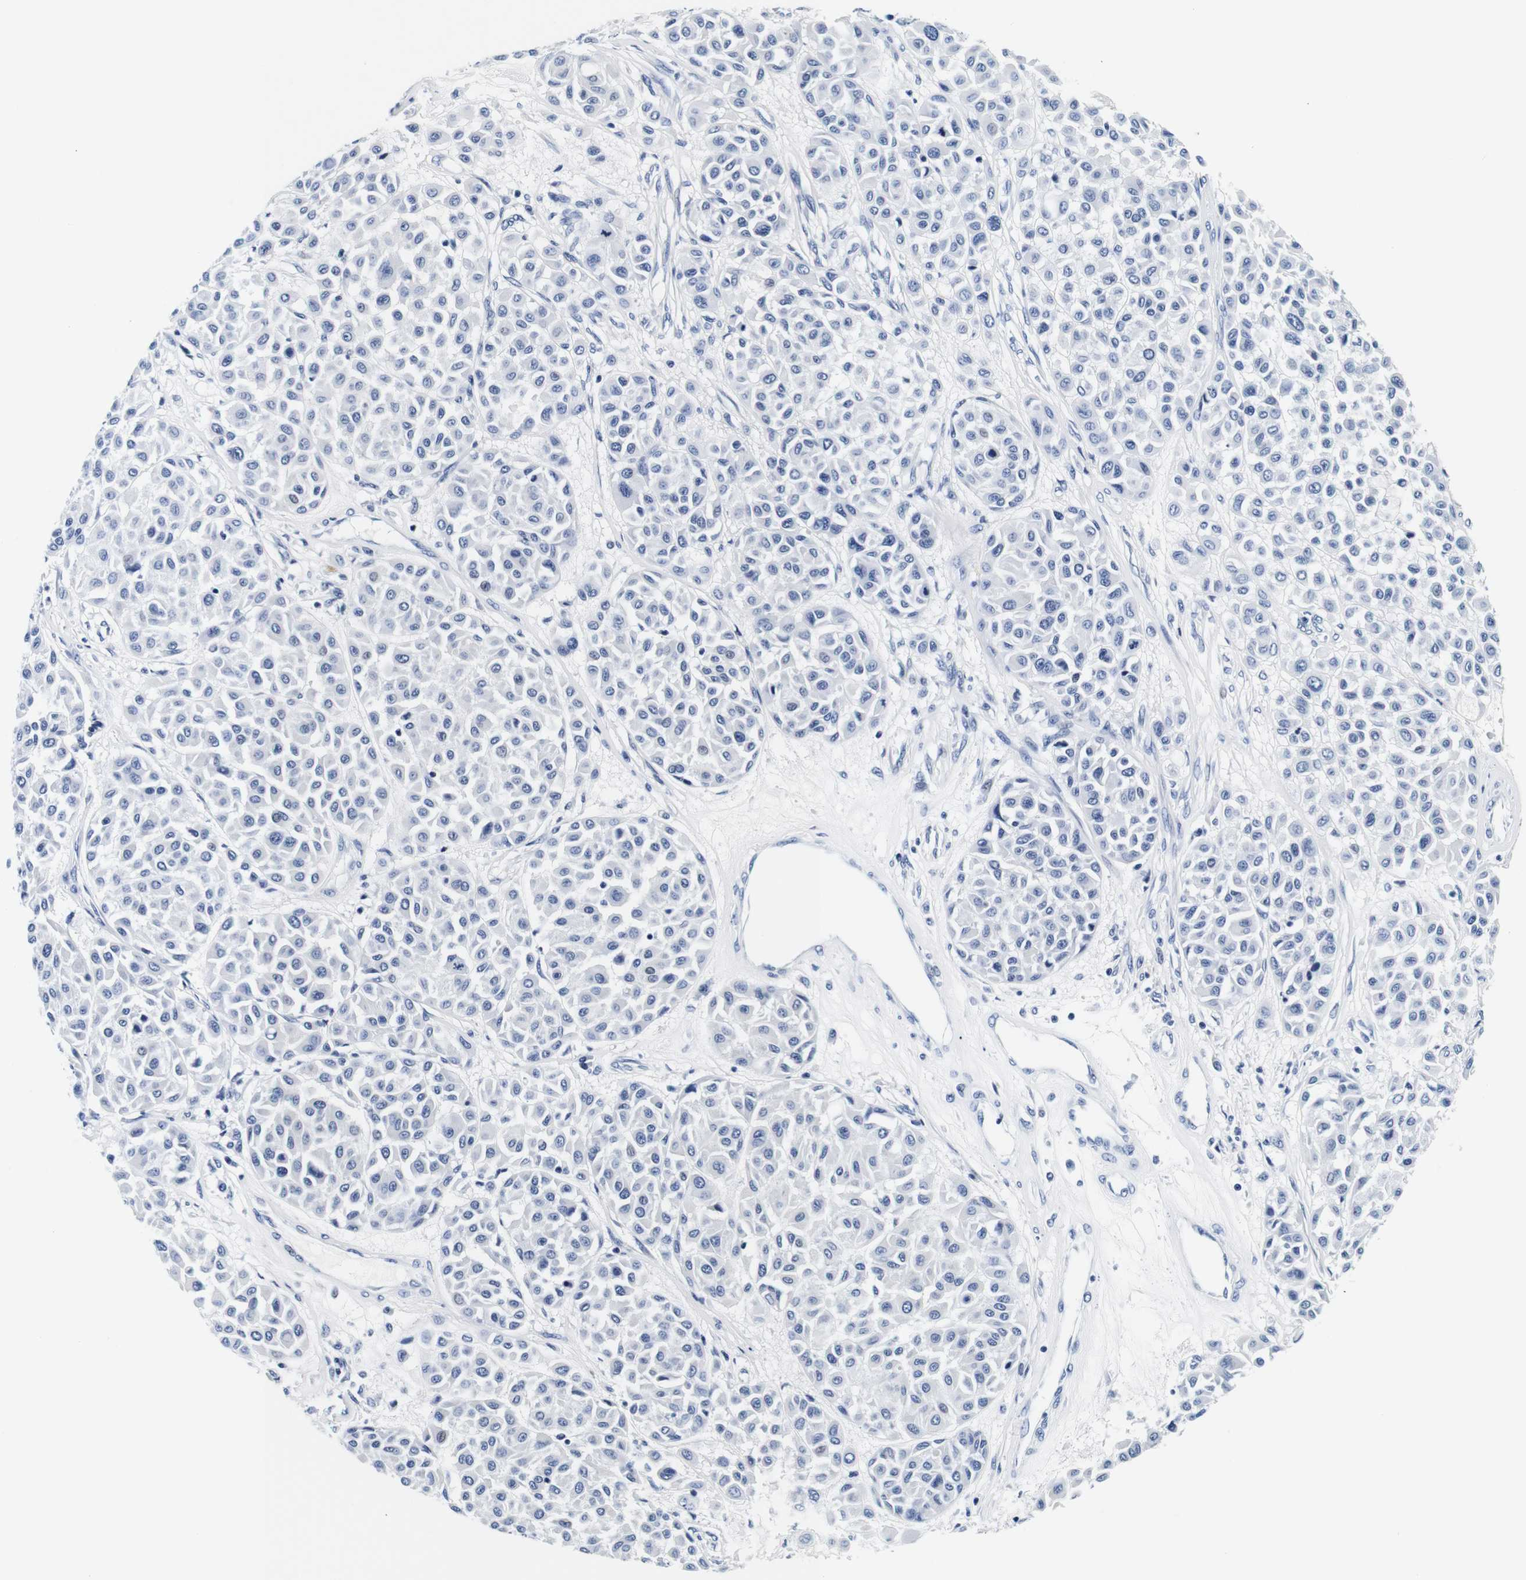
{"staining": {"intensity": "negative", "quantity": "none", "location": "none"}, "tissue": "melanoma", "cell_type": "Tumor cells", "image_type": "cancer", "snomed": [{"axis": "morphology", "description": "Malignant melanoma, Metastatic site"}, {"axis": "topography", "description": "Soft tissue"}], "caption": "IHC micrograph of neoplastic tissue: malignant melanoma (metastatic site) stained with DAB (3,3'-diaminobenzidine) exhibits no significant protein positivity in tumor cells.", "gene": "GP1BA", "patient": {"sex": "male", "age": 41}}